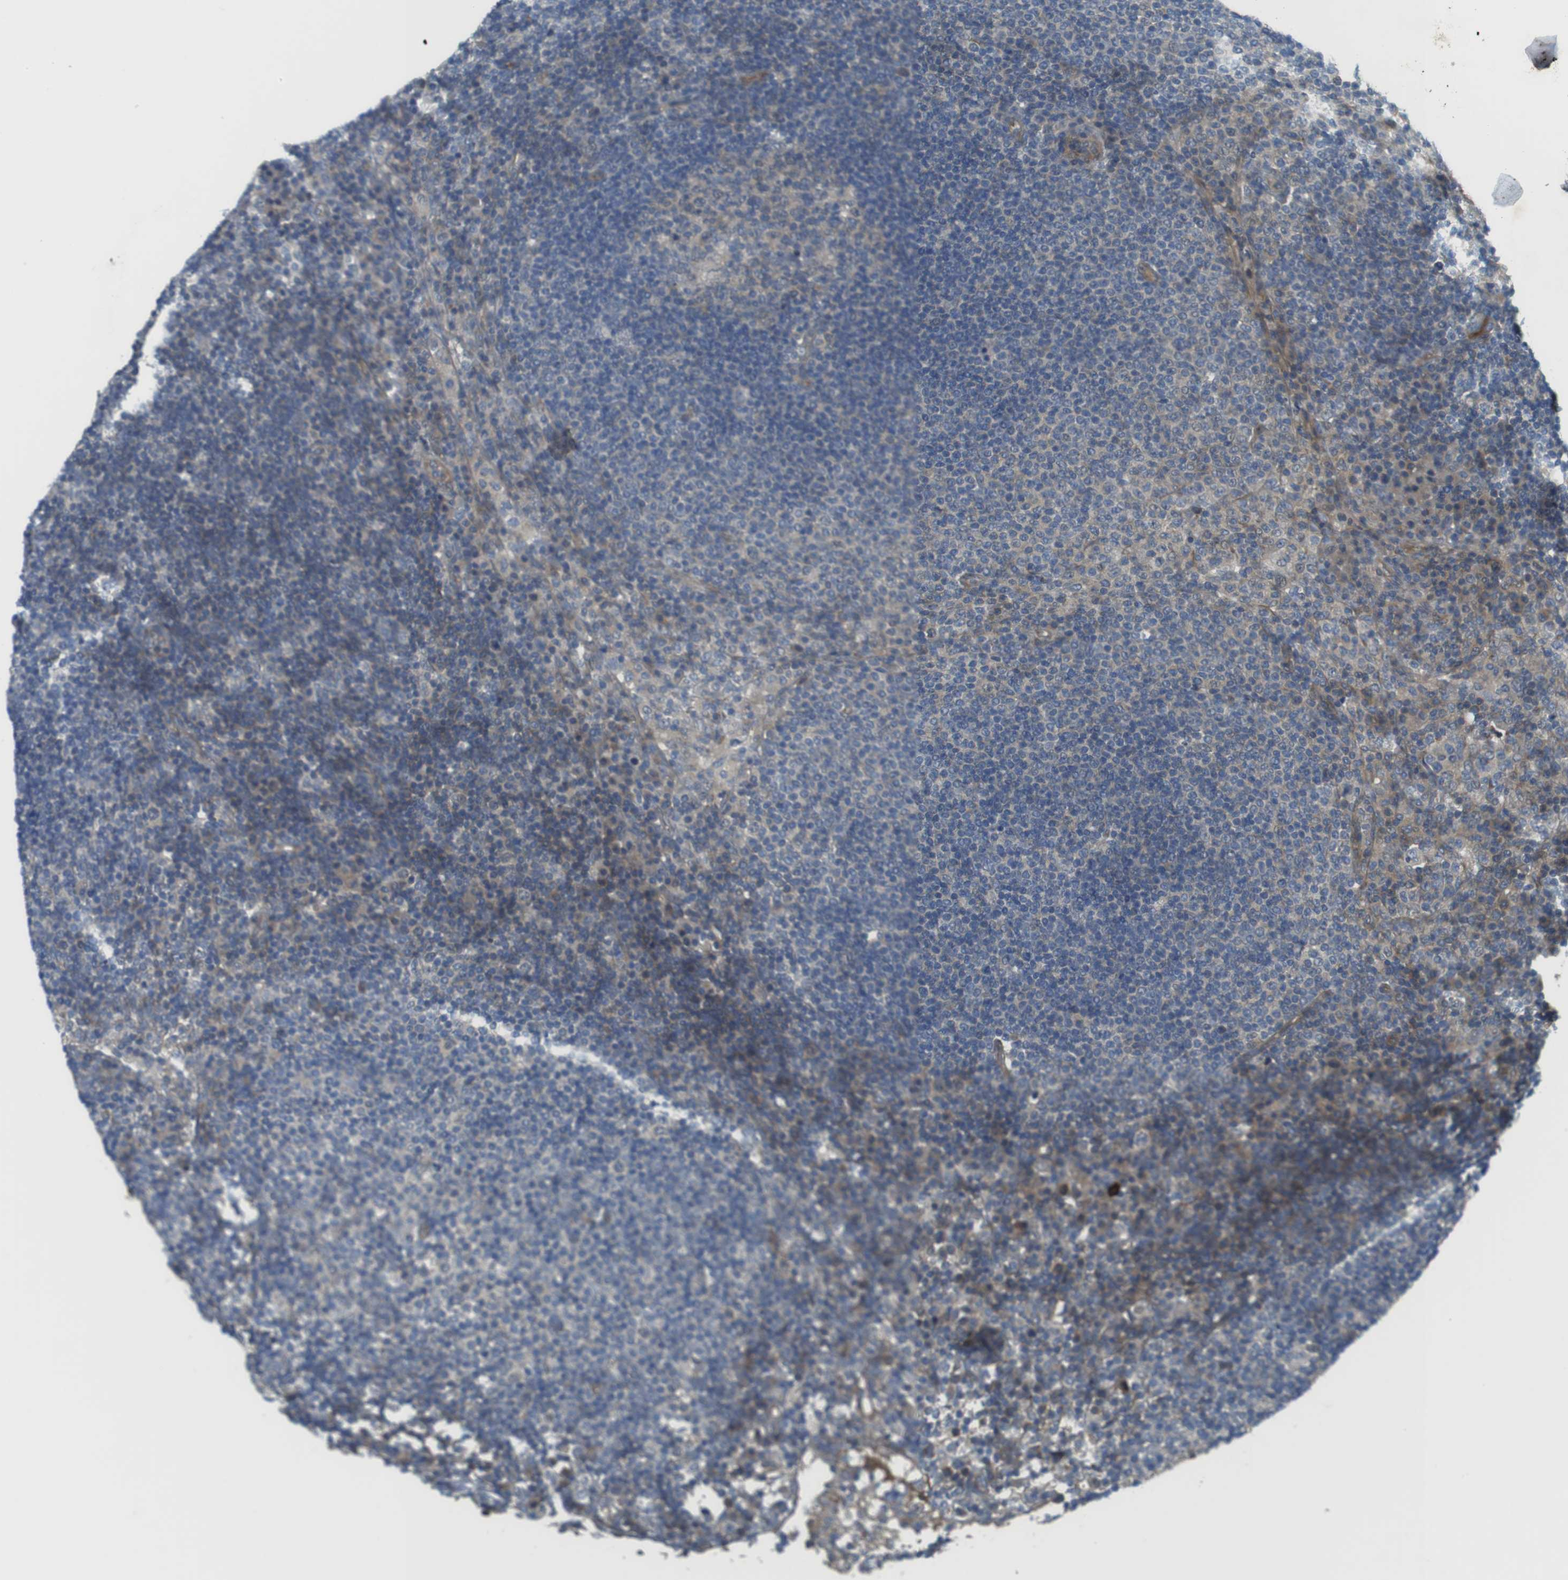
{"staining": {"intensity": "weak", "quantity": "25%-75%", "location": "cytoplasmic/membranous"}, "tissue": "lymph node", "cell_type": "Germinal center cells", "image_type": "normal", "snomed": [{"axis": "morphology", "description": "Normal tissue, NOS"}, {"axis": "topography", "description": "Lymph node"}], "caption": "This histopathology image shows benign lymph node stained with immunohistochemistry (IHC) to label a protein in brown. The cytoplasmic/membranous of germinal center cells show weak positivity for the protein. Nuclei are counter-stained blue.", "gene": "ABHD15", "patient": {"sex": "female", "age": 53}}